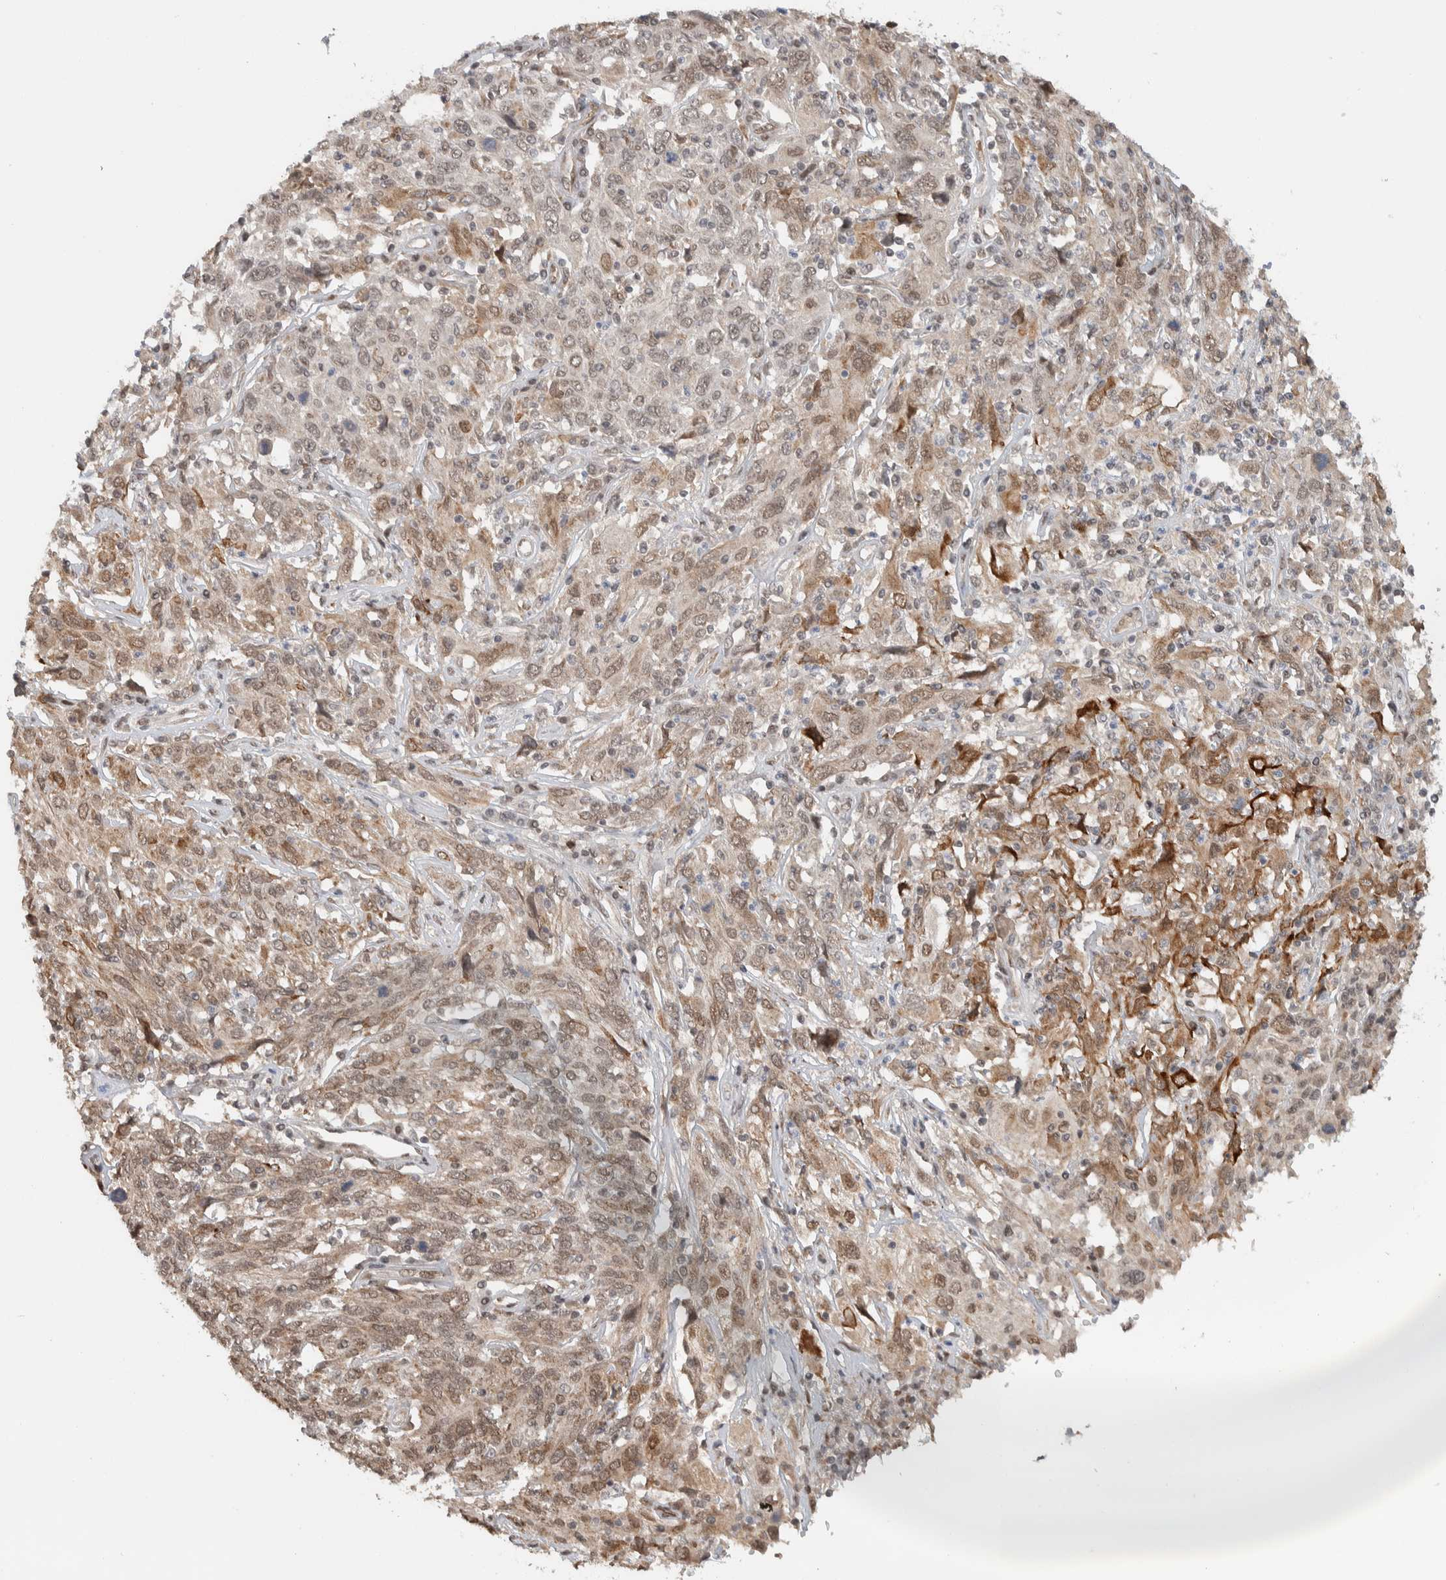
{"staining": {"intensity": "moderate", "quantity": ">75%", "location": "cytoplasmic/membranous,nuclear"}, "tissue": "cervical cancer", "cell_type": "Tumor cells", "image_type": "cancer", "snomed": [{"axis": "morphology", "description": "Squamous cell carcinoma, NOS"}, {"axis": "topography", "description": "Cervix"}], "caption": "Cervical cancer (squamous cell carcinoma) stained with a brown dye shows moderate cytoplasmic/membranous and nuclear positive positivity in approximately >75% of tumor cells.", "gene": "TNRC18", "patient": {"sex": "female", "age": 46}}